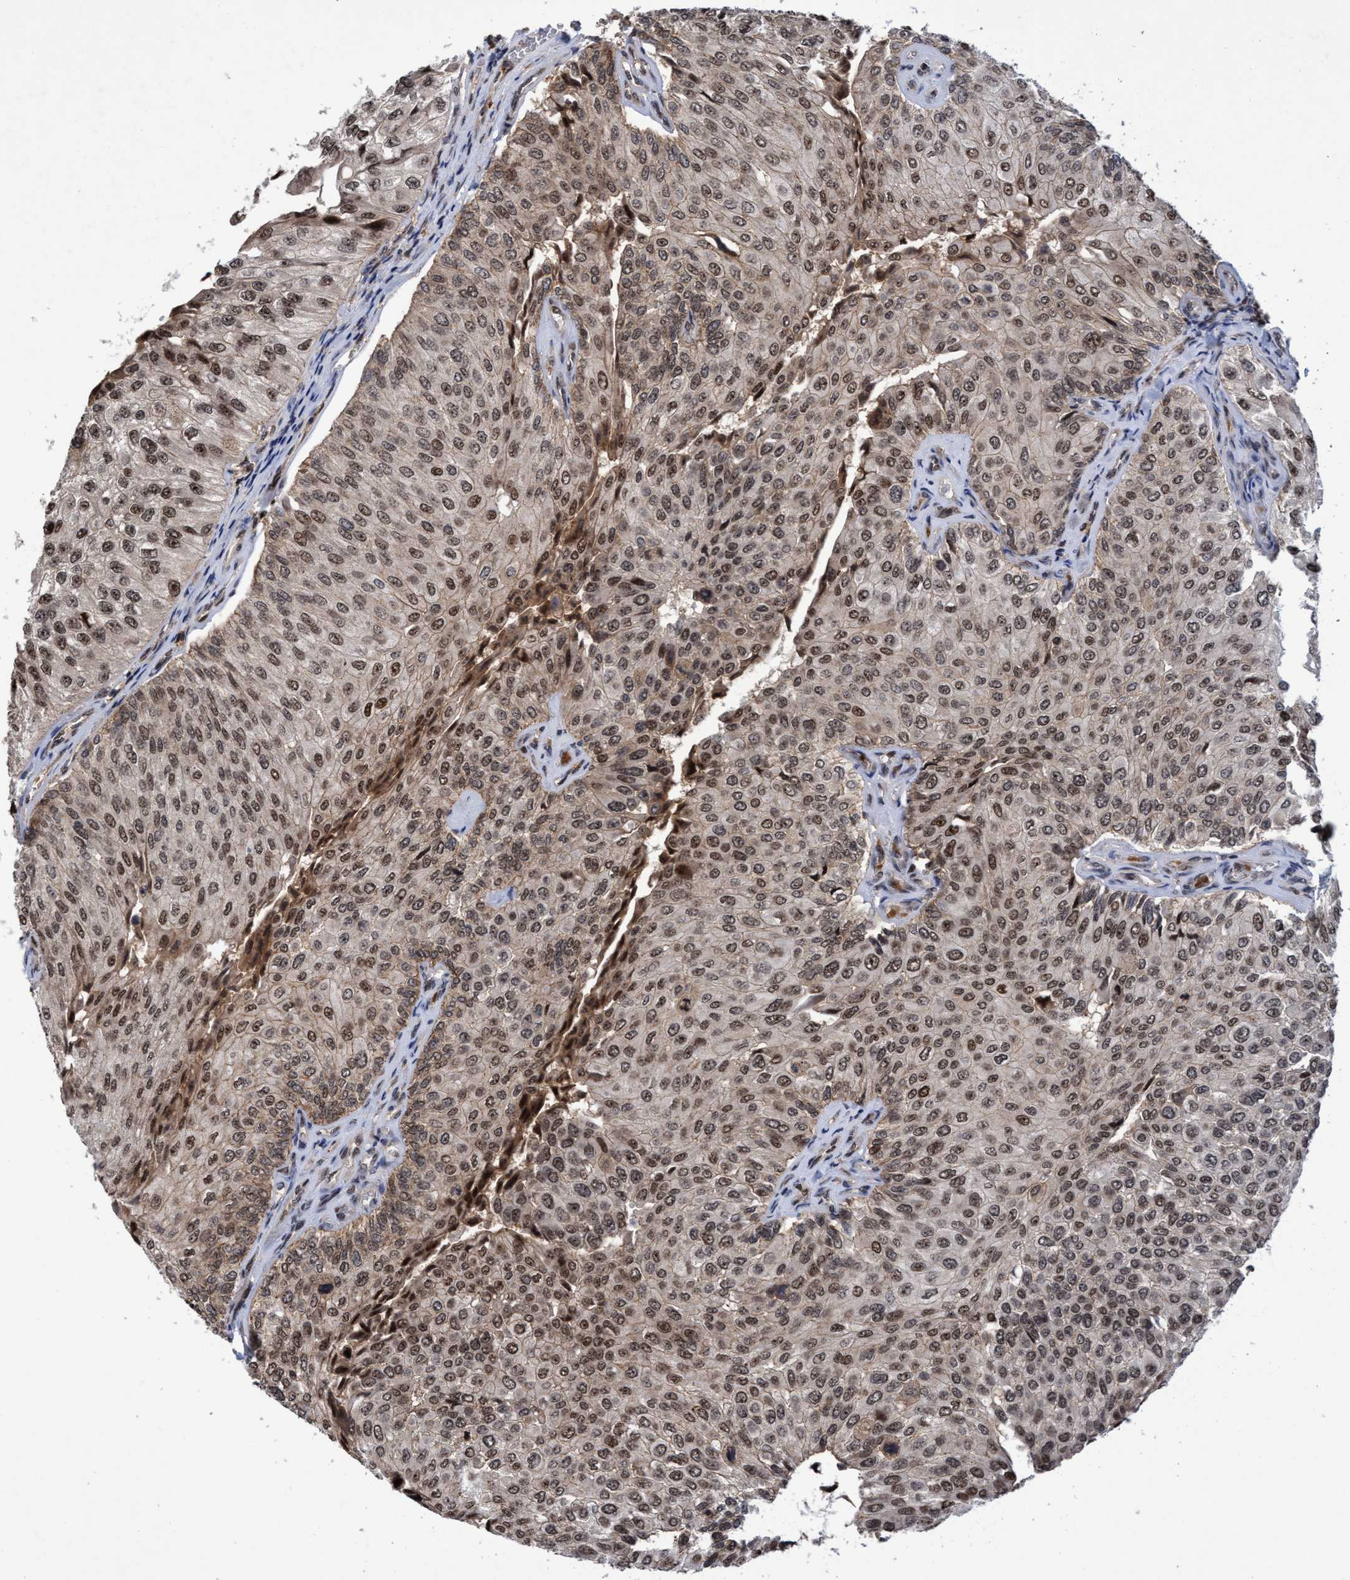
{"staining": {"intensity": "moderate", "quantity": ">75%", "location": "cytoplasmic/membranous,nuclear"}, "tissue": "urothelial cancer", "cell_type": "Tumor cells", "image_type": "cancer", "snomed": [{"axis": "morphology", "description": "Urothelial carcinoma, High grade"}, {"axis": "topography", "description": "Kidney"}, {"axis": "topography", "description": "Urinary bladder"}], "caption": "Protein staining of high-grade urothelial carcinoma tissue exhibits moderate cytoplasmic/membranous and nuclear staining in about >75% of tumor cells.", "gene": "GTF2F1", "patient": {"sex": "male", "age": 77}}